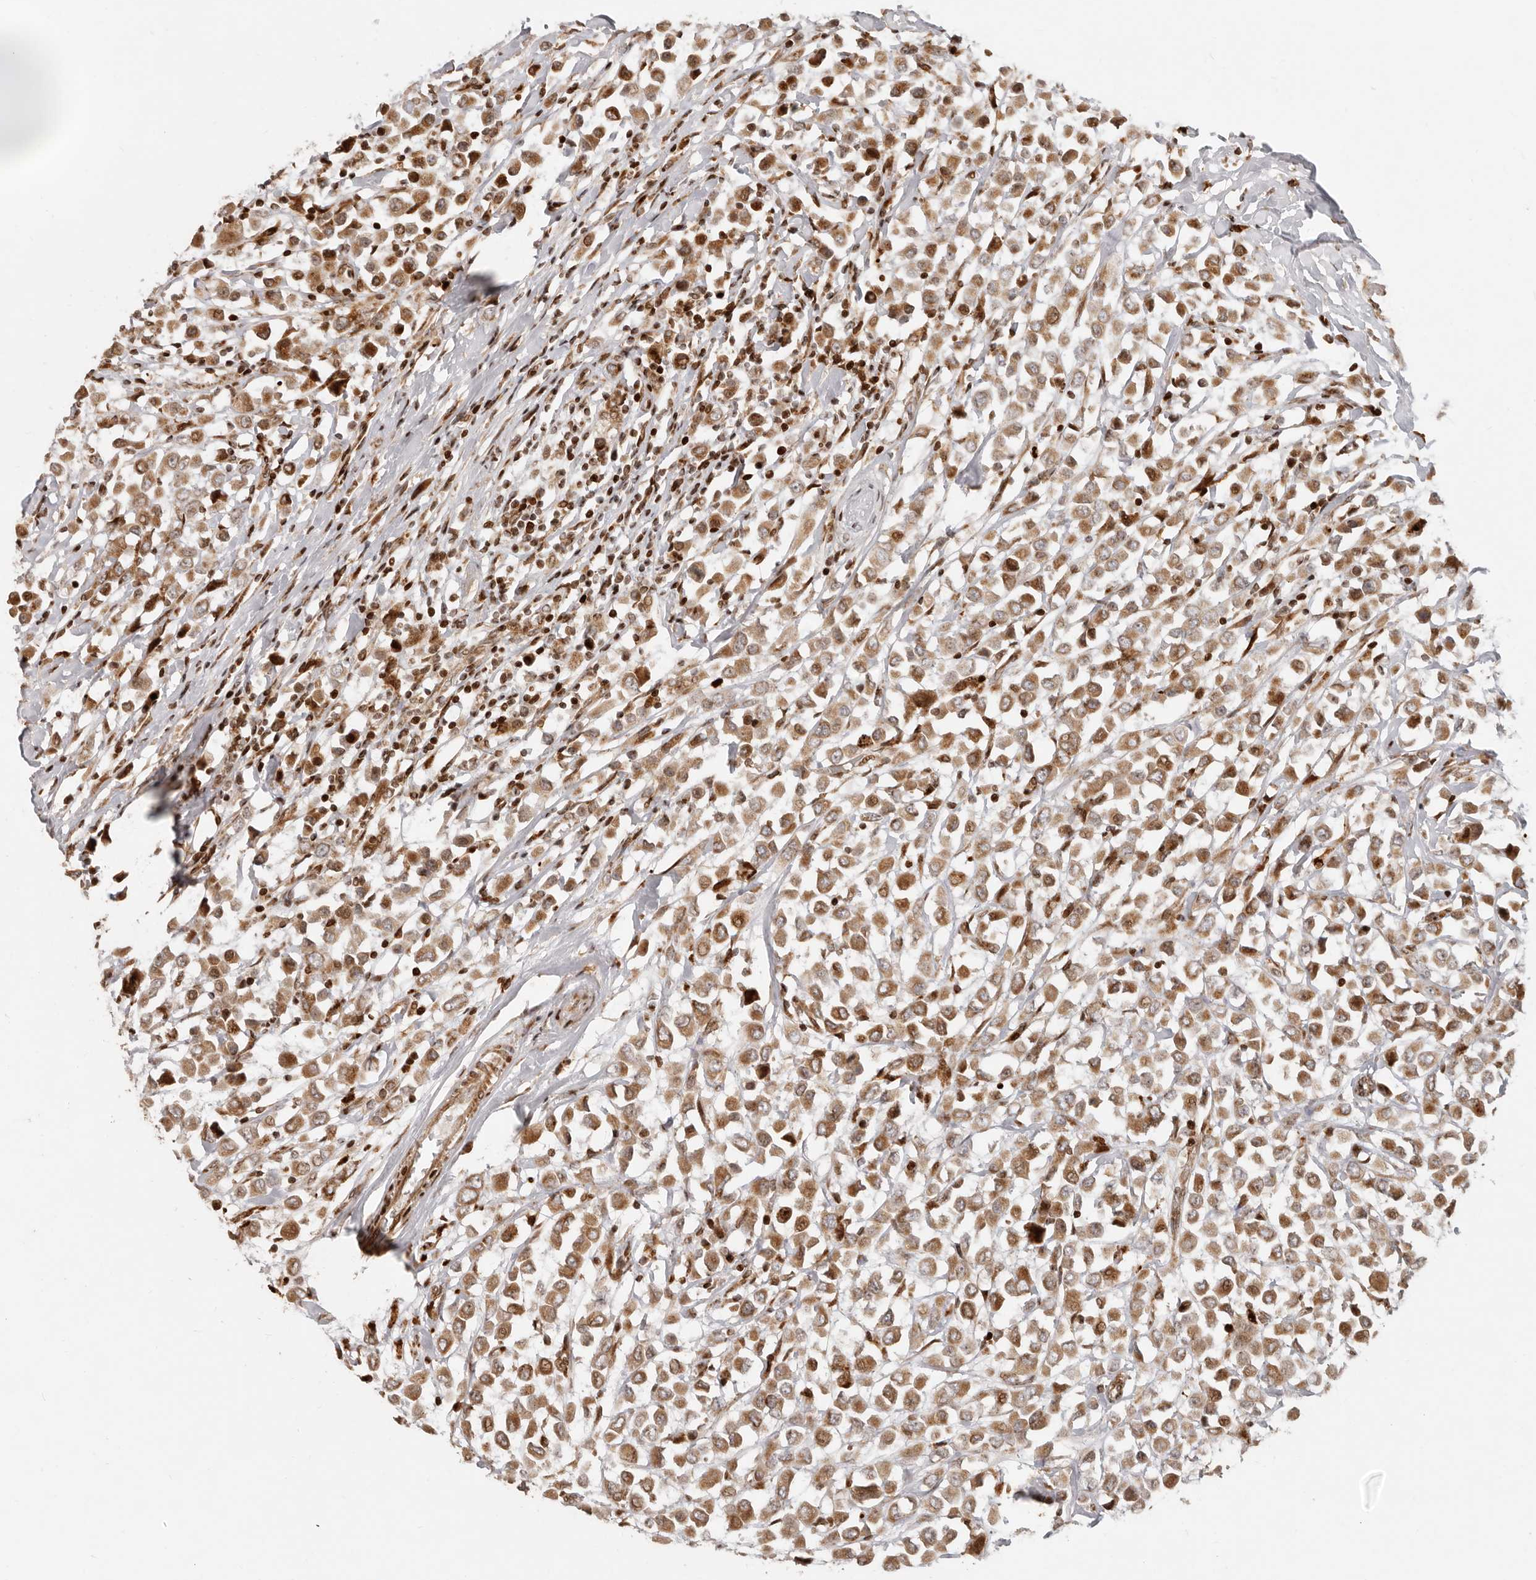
{"staining": {"intensity": "moderate", "quantity": ">75%", "location": "cytoplasmic/membranous"}, "tissue": "breast cancer", "cell_type": "Tumor cells", "image_type": "cancer", "snomed": [{"axis": "morphology", "description": "Duct carcinoma"}, {"axis": "topography", "description": "Breast"}], "caption": "Immunohistochemical staining of breast cancer exhibits moderate cytoplasmic/membranous protein positivity in approximately >75% of tumor cells.", "gene": "TRIM4", "patient": {"sex": "female", "age": 61}}